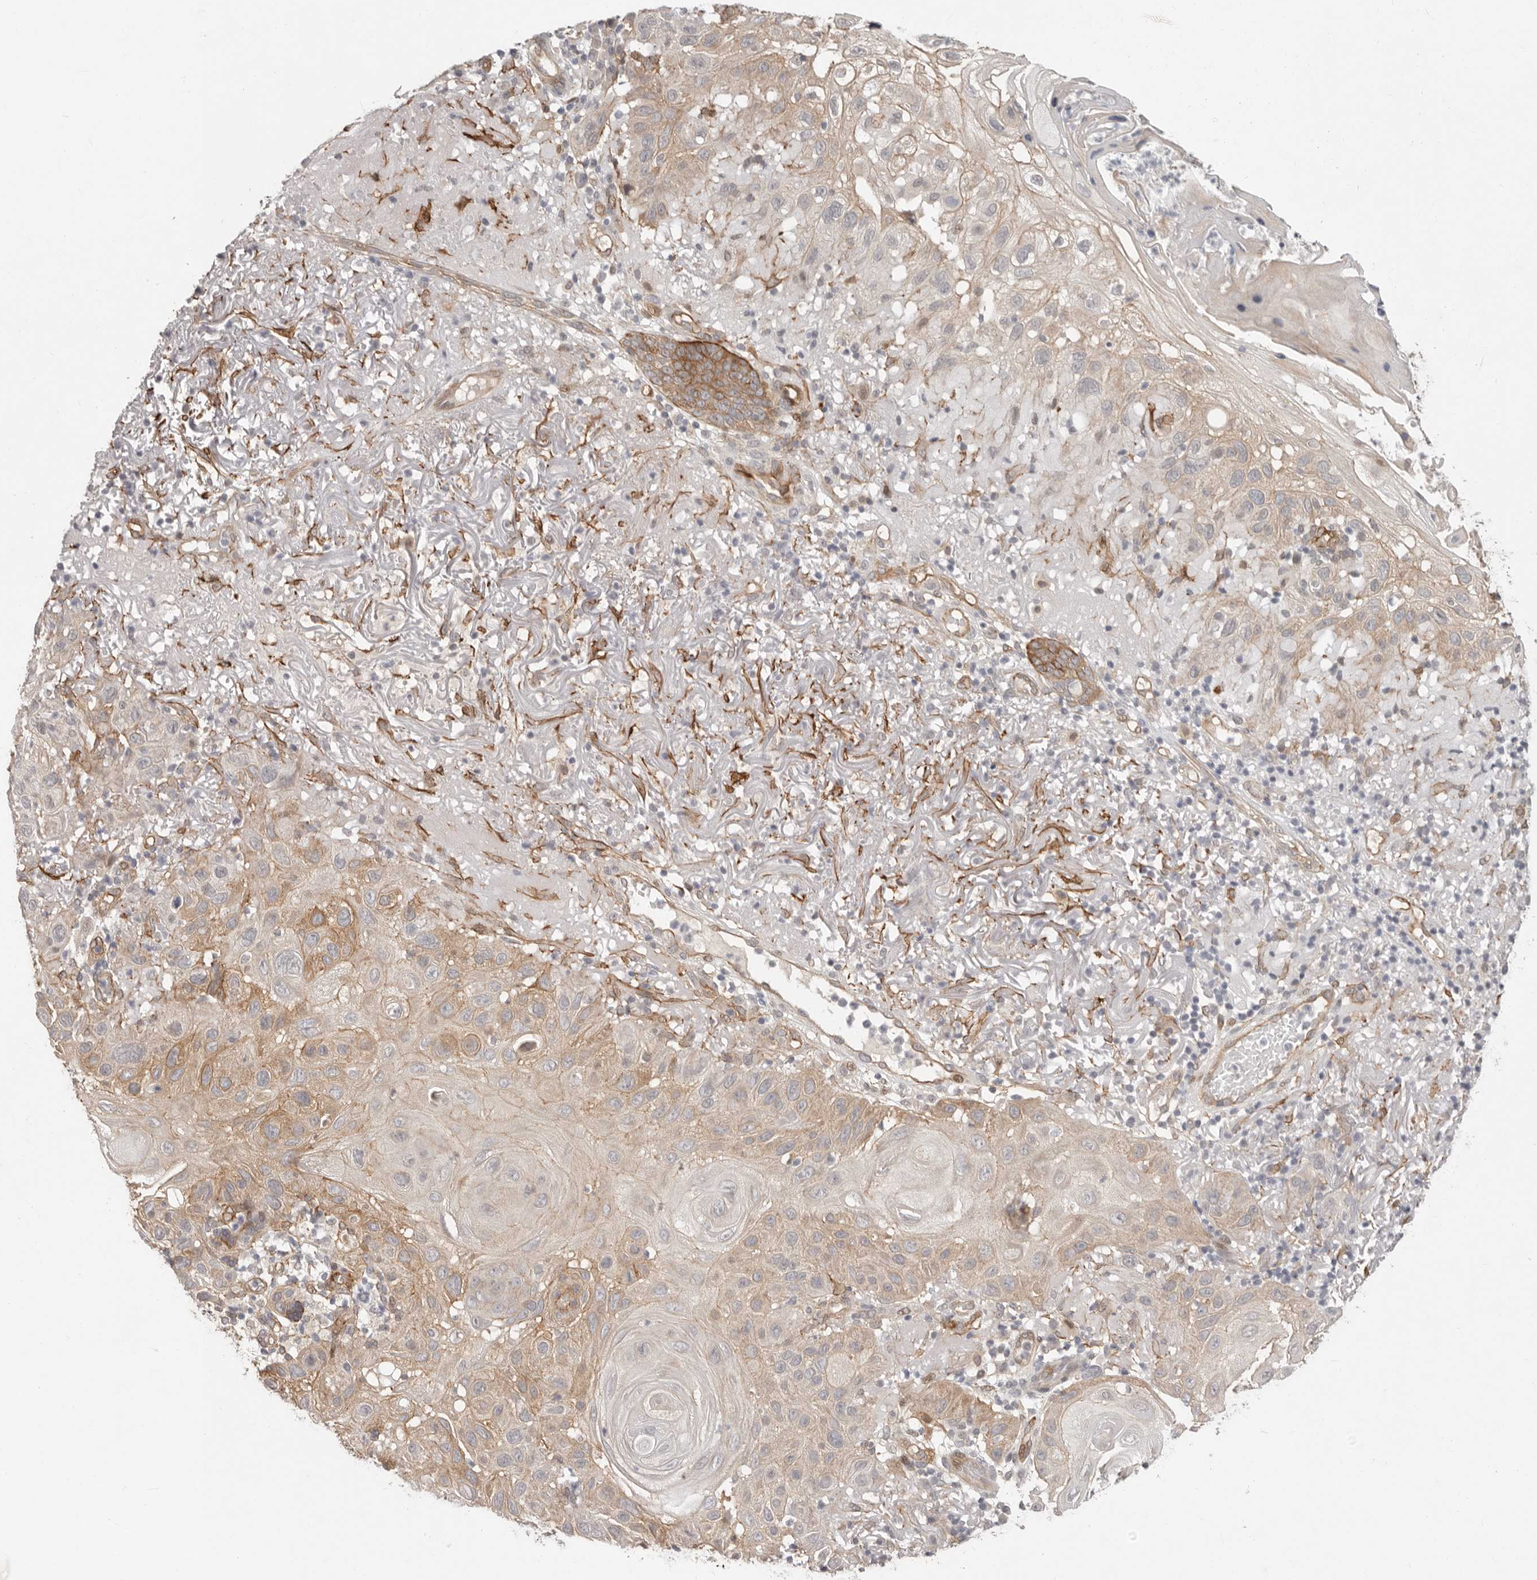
{"staining": {"intensity": "weak", "quantity": ">75%", "location": "cytoplasmic/membranous"}, "tissue": "skin cancer", "cell_type": "Tumor cells", "image_type": "cancer", "snomed": [{"axis": "morphology", "description": "Normal tissue, NOS"}, {"axis": "morphology", "description": "Squamous cell carcinoma, NOS"}, {"axis": "topography", "description": "Skin"}], "caption": "Protein expression analysis of skin squamous cell carcinoma displays weak cytoplasmic/membranous expression in approximately >75% of tumor cells. (Brightfield microscopy of DAB IHC at high magnification).", "gene": "SZT2", "patient": {"sex": "female", "age": 96}}